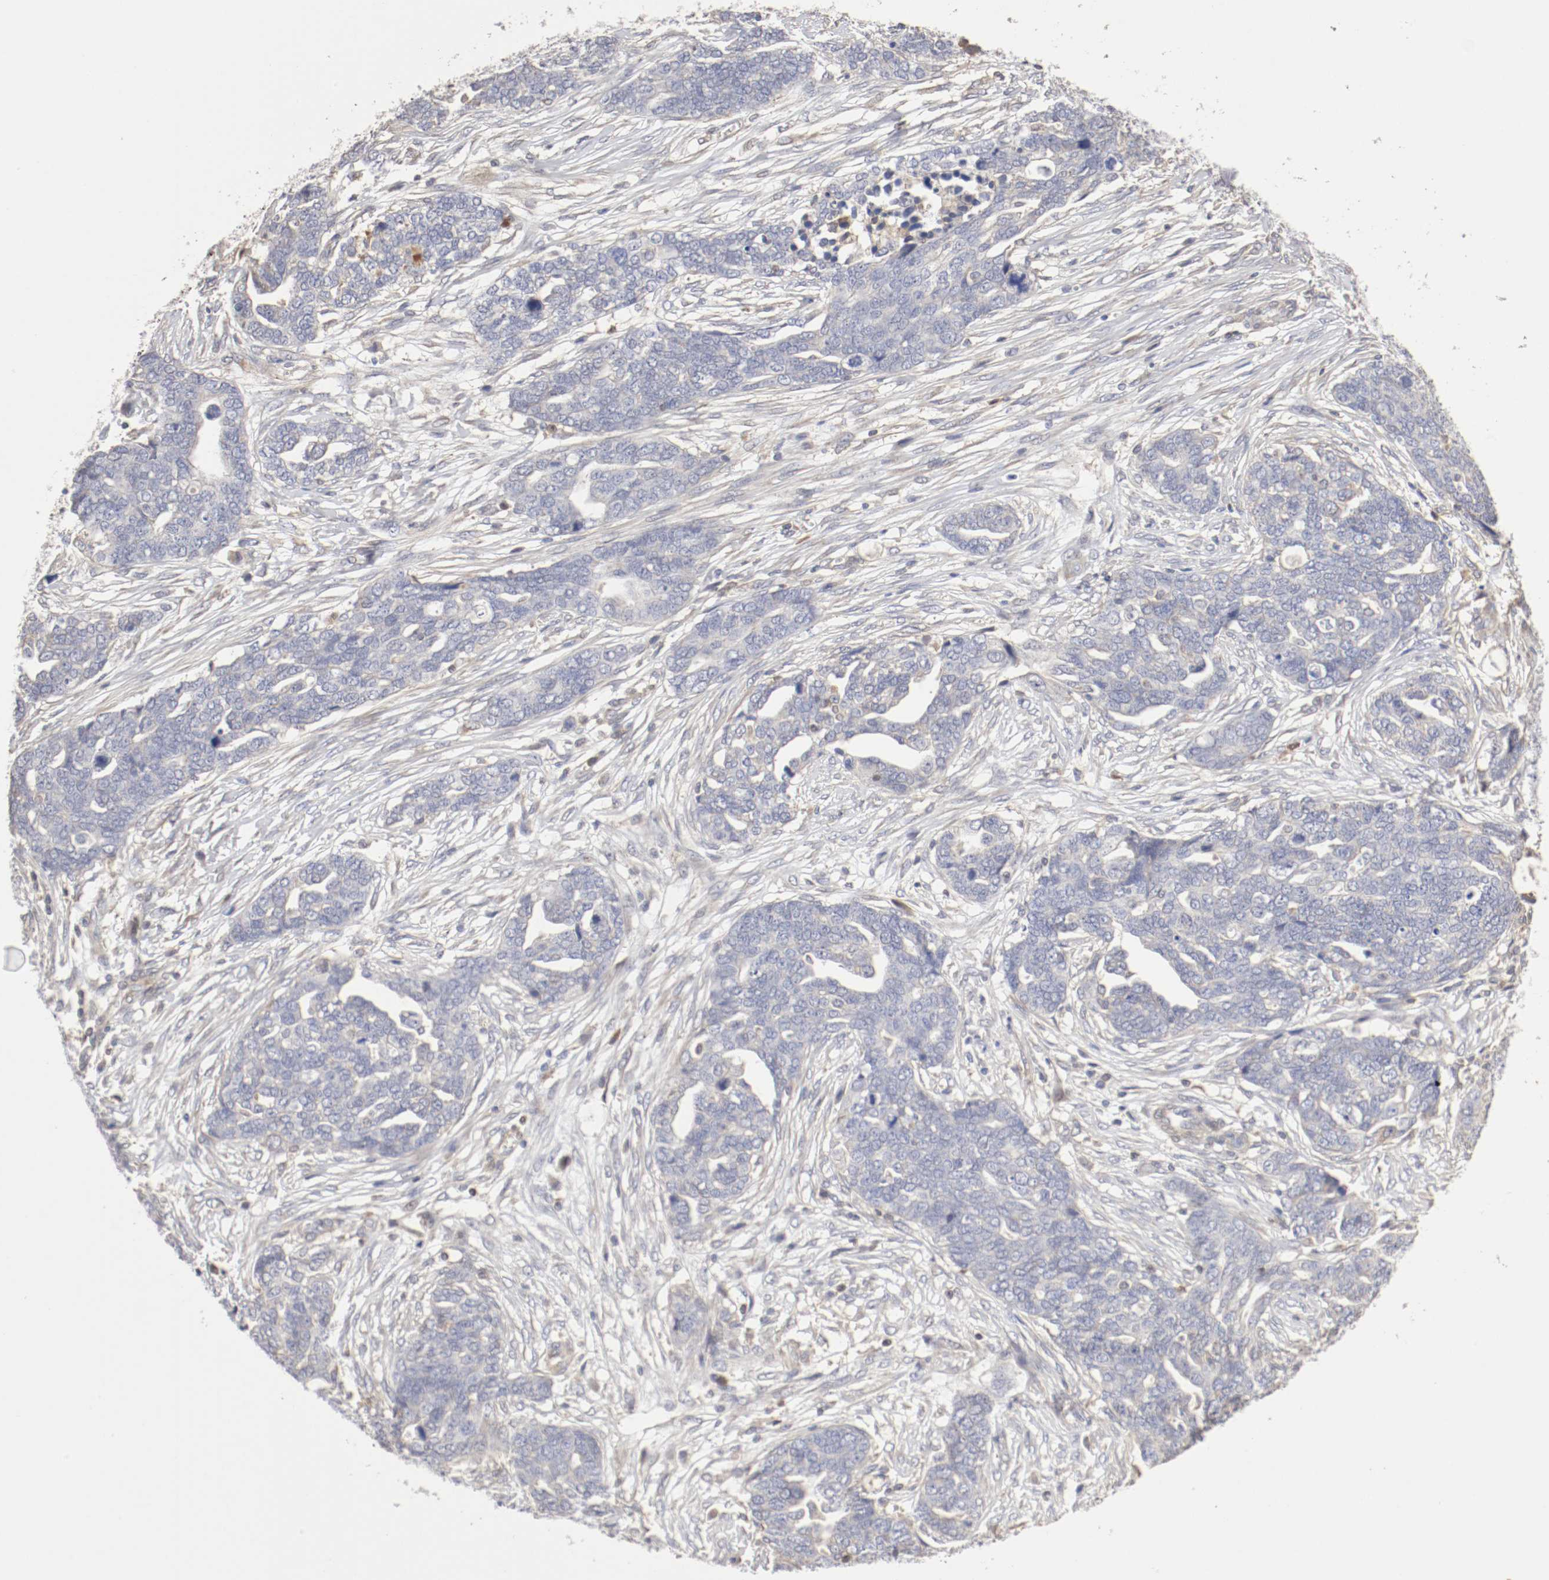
{"staining": {"intensity": "negative", "quantity": "none", "location": "none"}, "tissue": "ovarian cancer", "cell_type": "Tumor cells", "image_type": "cancer", "snomed": [{"axis": "morphology", "description": "Normal tissue, NOS"}, {"axis": "morphology", "description": "Cystadenocarcinoma, serous, NOS"}, {"axis": "topography", "description": "Fallopian tube"}, {"axis": "topography", "description": "Ovary"}], "caption": "Immunohistochemistry (IHC) photomicrograph of human serous cystadenocarcinoma (ovarian) stained for a protein (brown), which demonstrates no staining in tumor cells.", "gene": "CDK6", "patient": {"sex": "female", "age": 56}}